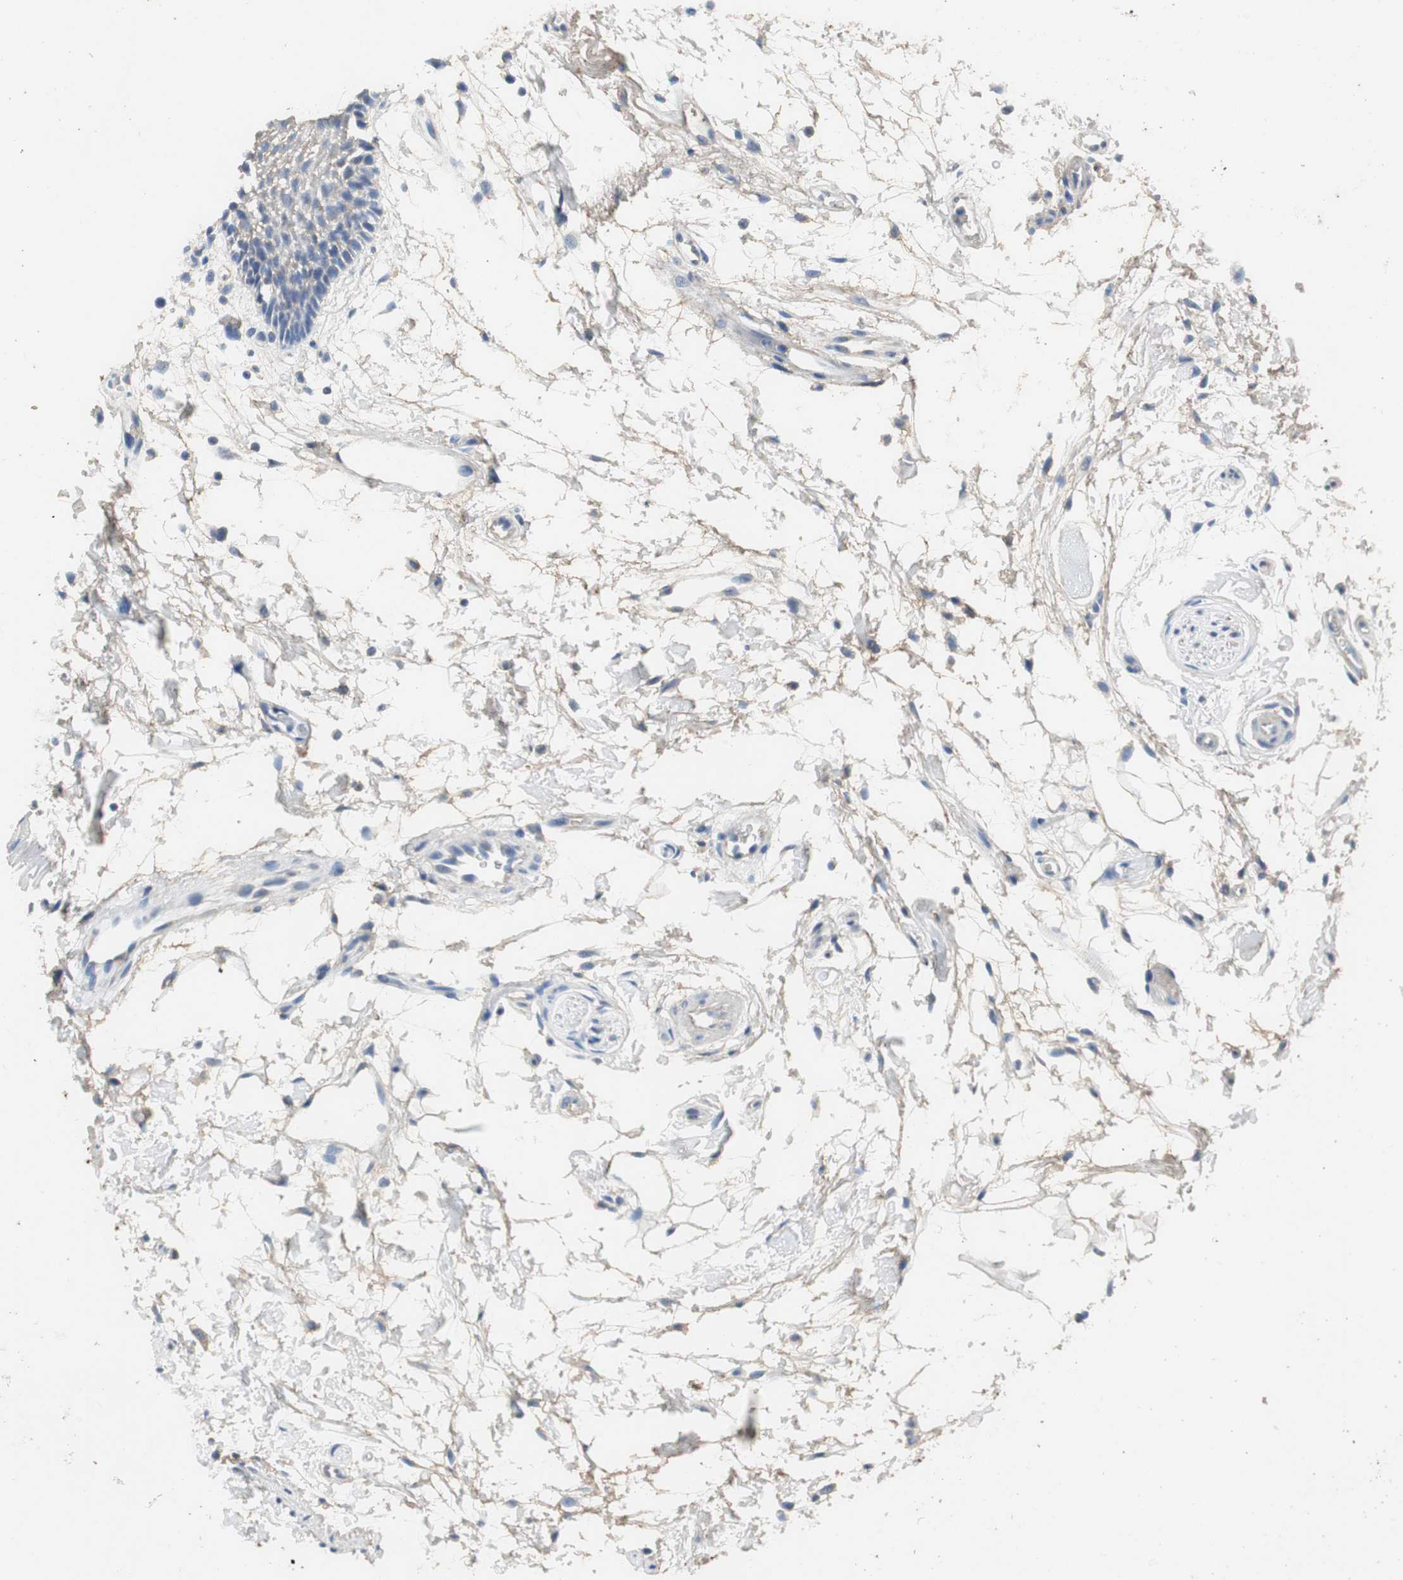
{"staining": {"intensity": "negative", "quantity": "none", "location": "none"}, "tissue": "oral mucosa", "cell_type": "Squamous epithelial cells", "image_type": "normal", "snomed": [{"axis": "morphology", "description": "Normal tissue, NOS"}, {"axis": "topography", "description": "Skeletal muscle"}, {"axis": "topography", "description": "Oral tissue"}, {"axis": "topography", "description": "Peripheral nerve tissue"}], "caption": "Immunohistochemical staining of unremarkable human oral mucosa shows no significant positivity in squamous epithelial cells. (IHC, brightfield microscopy, high magnification).", "gene": "VBP1", "patient": {"sex": "female", "age": 84}}